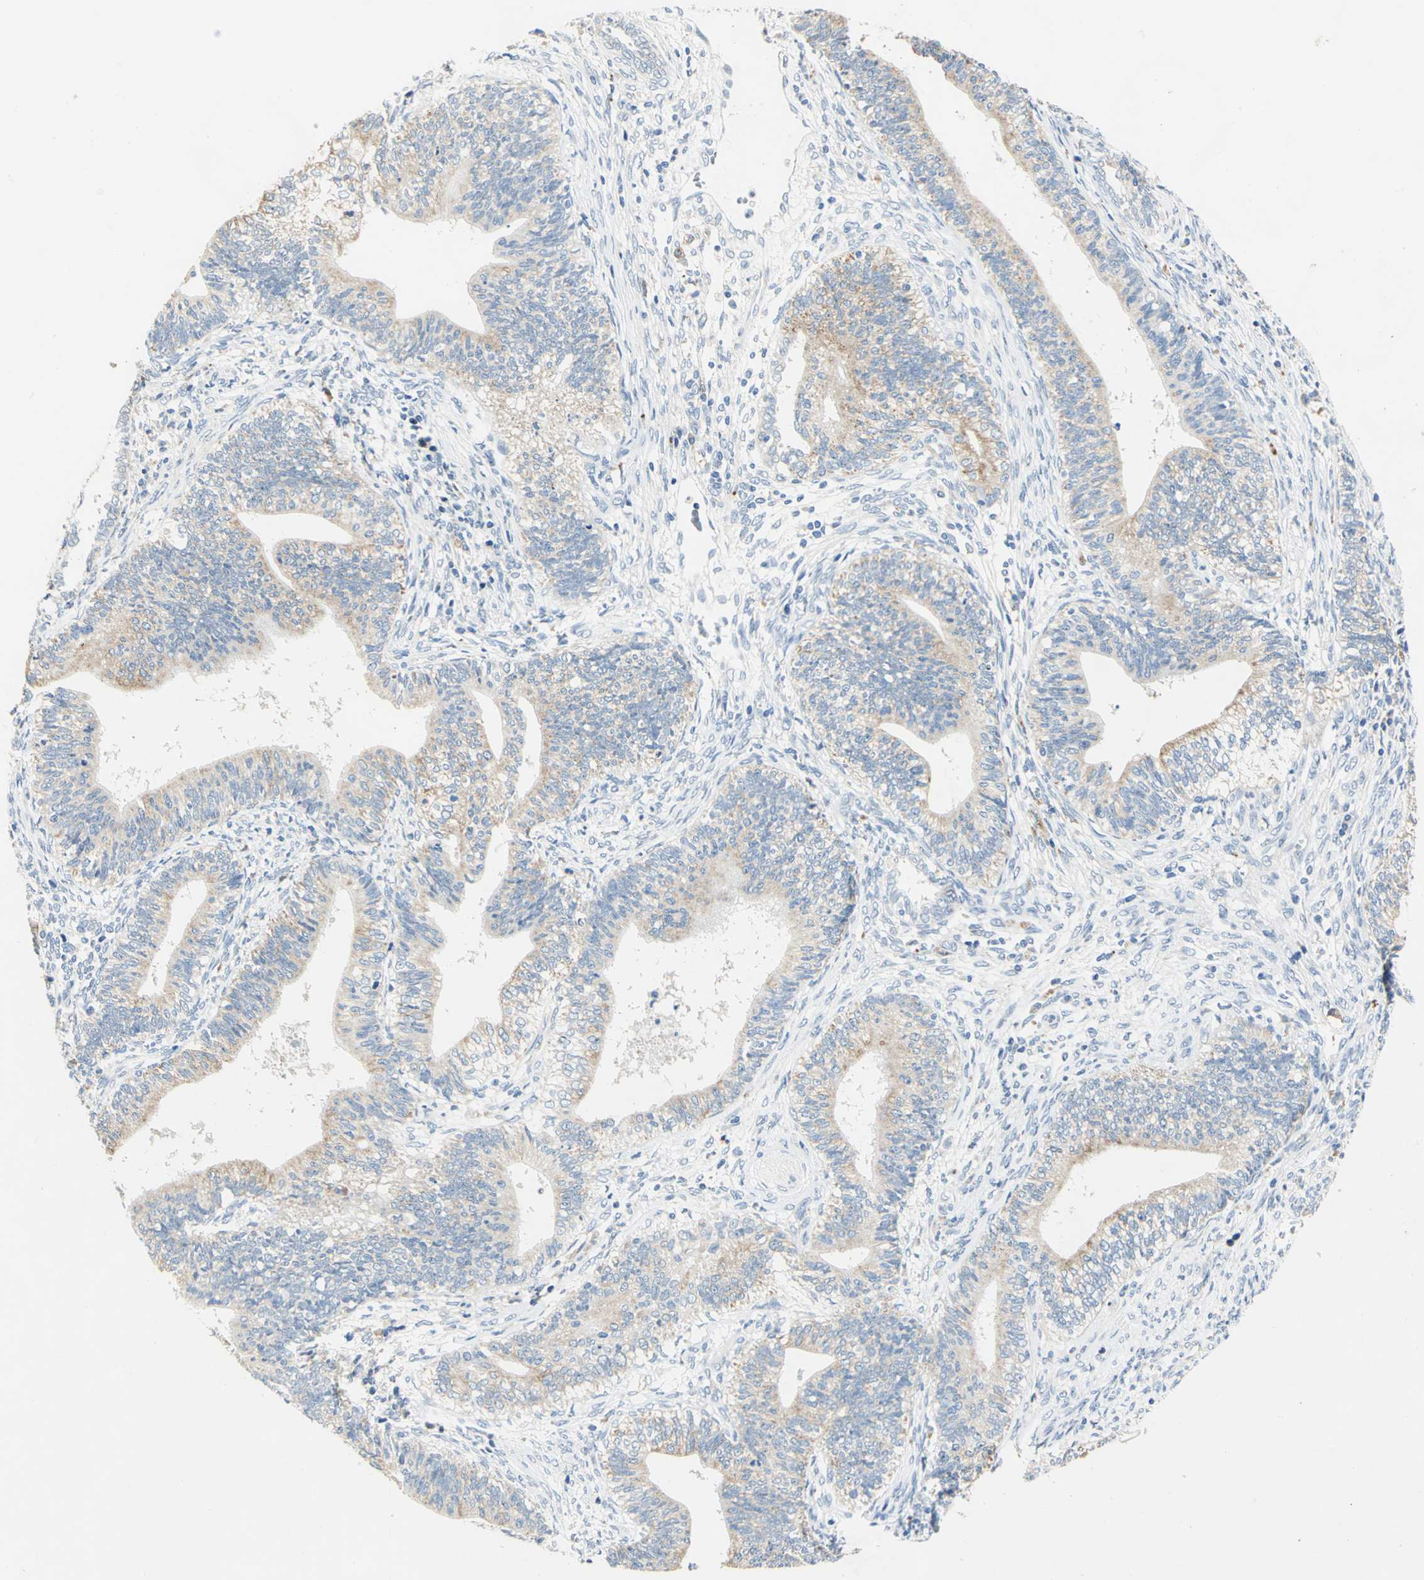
{"staining": {"intensity": "weak", "quantity": ">75%", "location": "cytoplasmic/membranous"}, "tissue": "cervical cancer", "cell_type": "Tumor cells", "image_type": "cancer", "snomed": [{"axis": "morphology", "description": "Adenocarcinoma, NOS"}, {"axis": "topography", "description": "Cervix"}], "caption": "The photomicrograph shows immunohistochemical staining of cervical cancer. There is weak cytoplasmic/membranous expression is seen in about >75% of tumor cells.", "gene": "RASD2", "patient": {"sex": "female", "age": 44}}